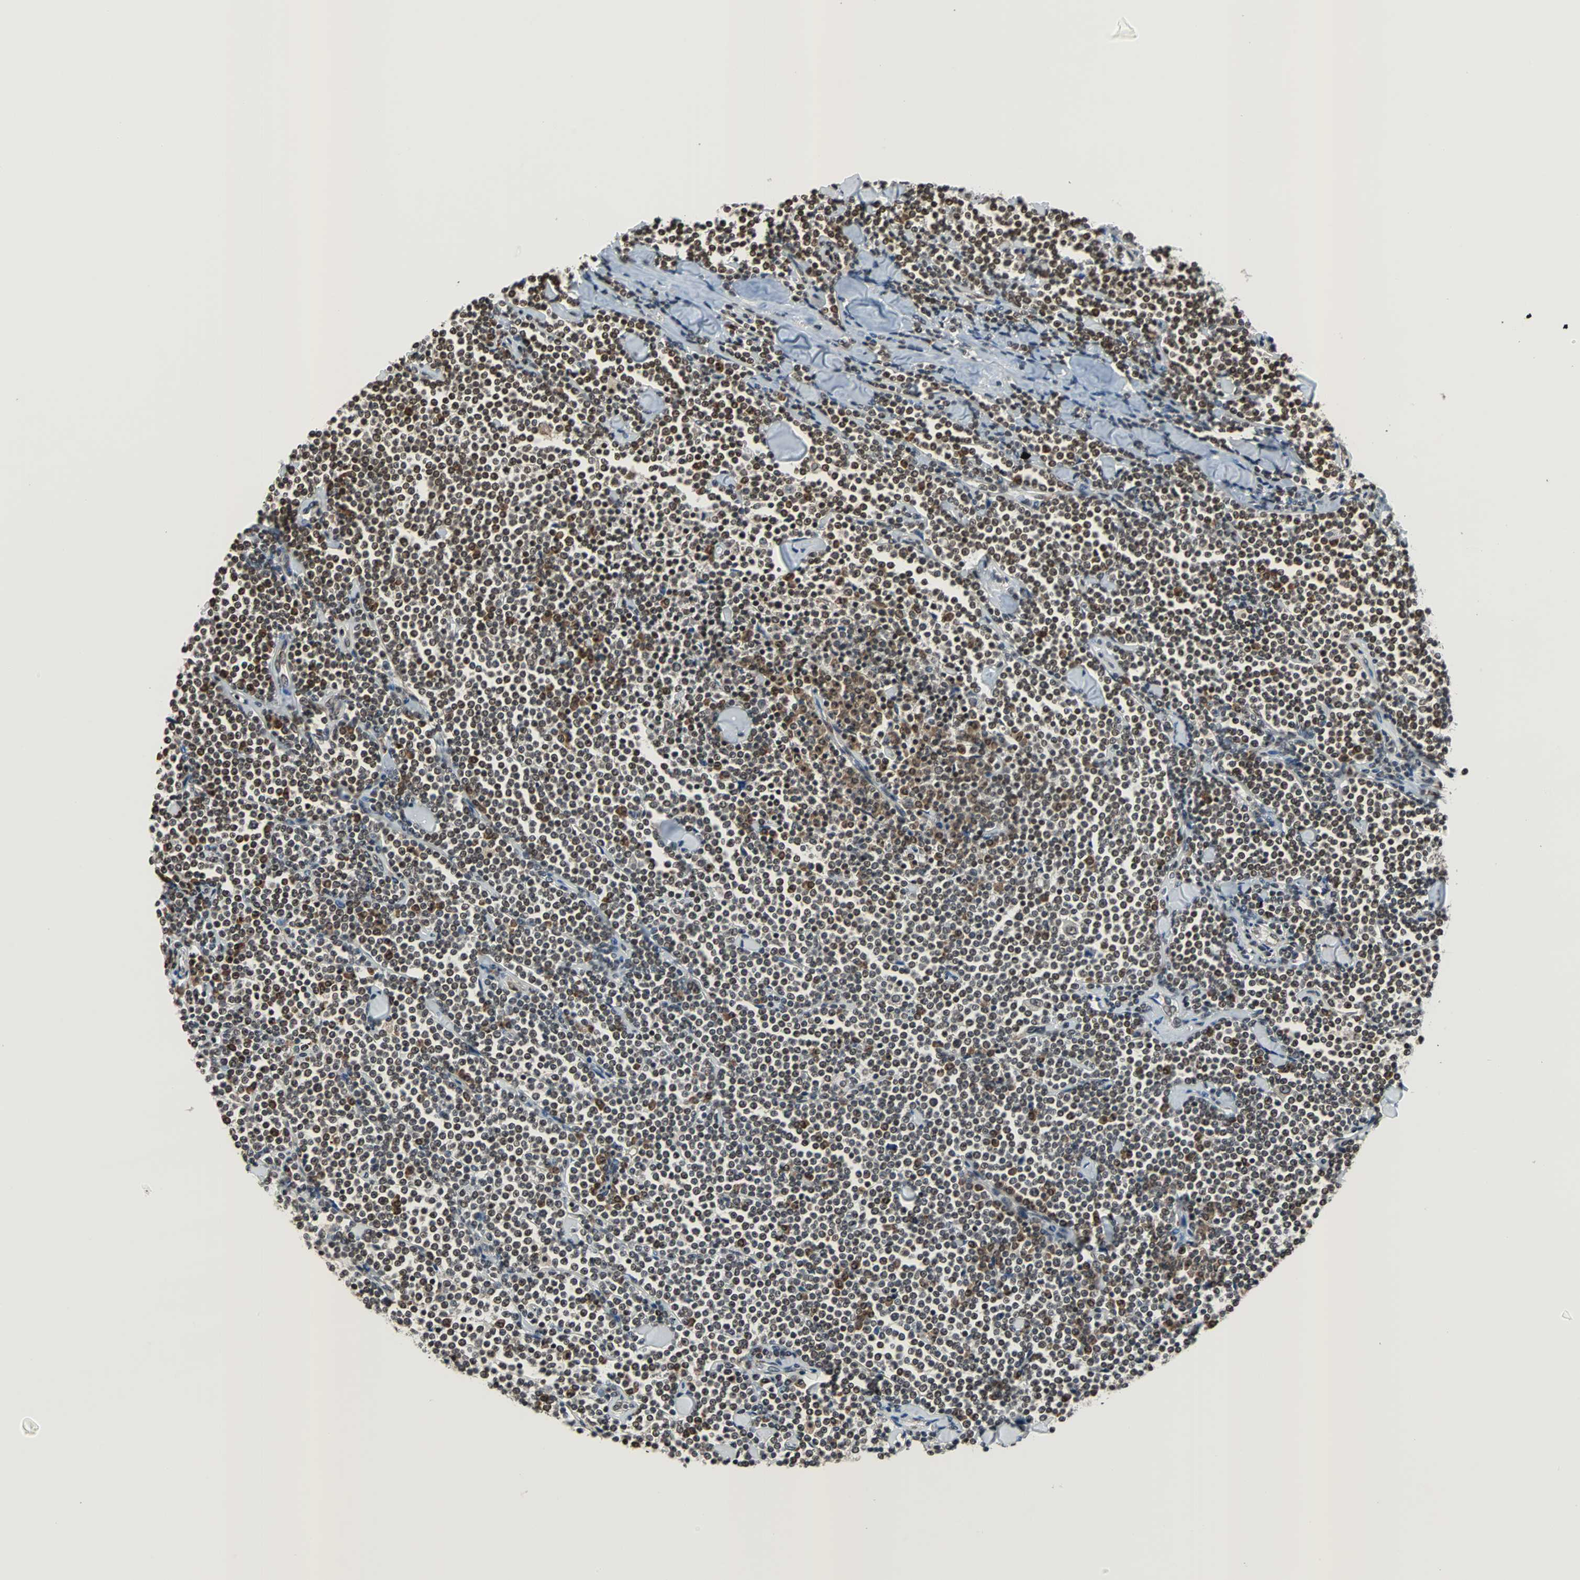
{"staining": {"intensity": "strong", "quantity": ">75%", "location": "nuclear"}, "tissue": "lymphoma", "cell_type": "Tumor cells", "image_type": "cancer", "snomed": [{"axis": "morphology", "description": "Malignant lymphoma, non-Hodgkin's type, Low grade"}, {"axis": "topography", "description": "Soft tissue"}], "caption": "Lymphoma stained for a protein shows strong nuclear positivity in tumor cells.", "gene": "REST", "patient": {"sex": "male", "age": 92}}